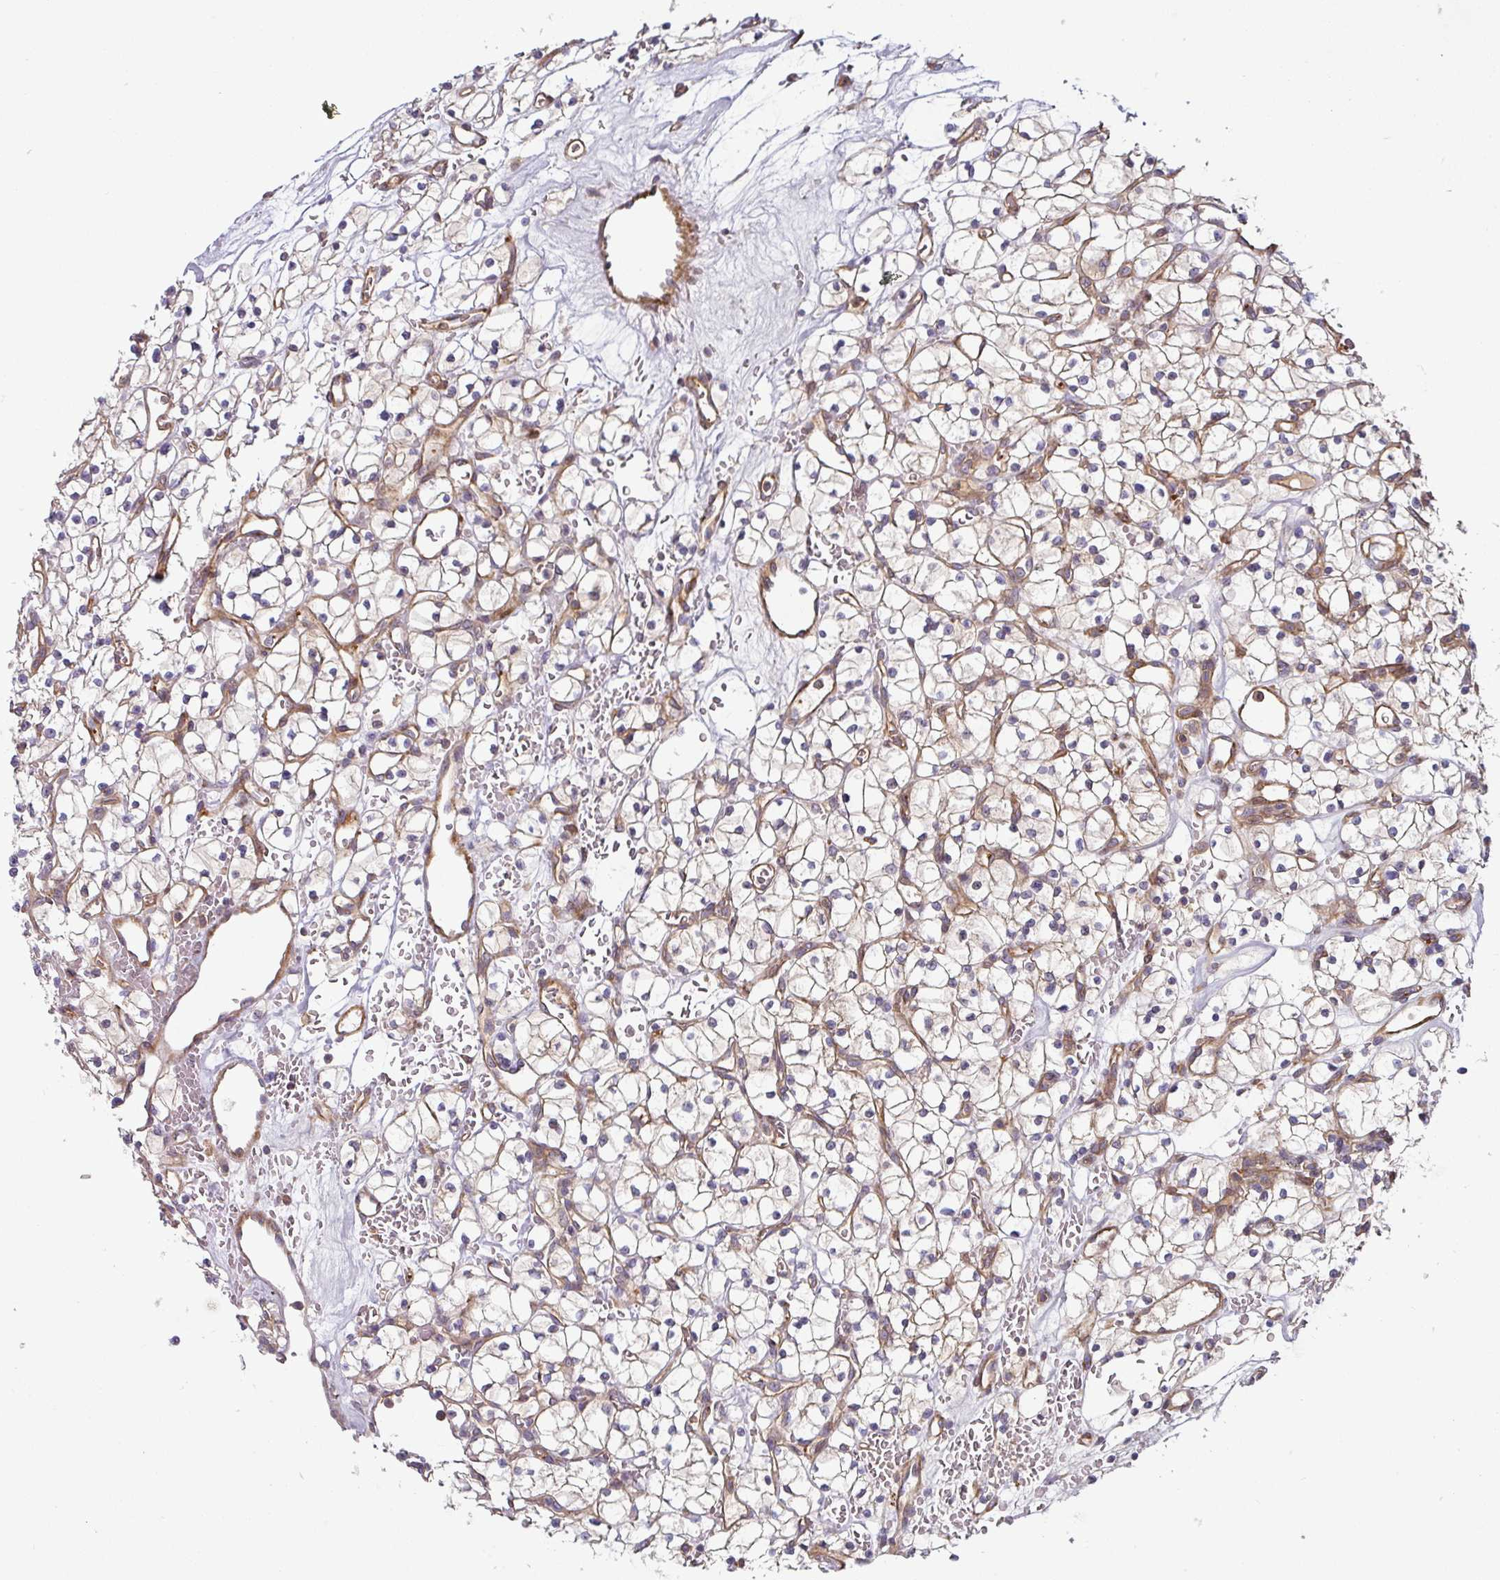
{"staining": {"intensity": "negative", "quantity": "none", "location": "none"}, "tissue": "renal cancer", "cell_type": "Tumor cells", "image_type": "cancer", "snomed": [{"axis": "morphology", "description": "Adenocarcinoma, NOS"}, {"axis": "topography", "description": "Kidney"}], "caption": "The micrograph exhibits no staining of tumor cells in renal cancer (adenocarcinoma). (Brightfield microscopy of DAB immunohistochemistry at high magnification).", "gene": "CASP2", "patient": {"sex": "female", "age": 64}}